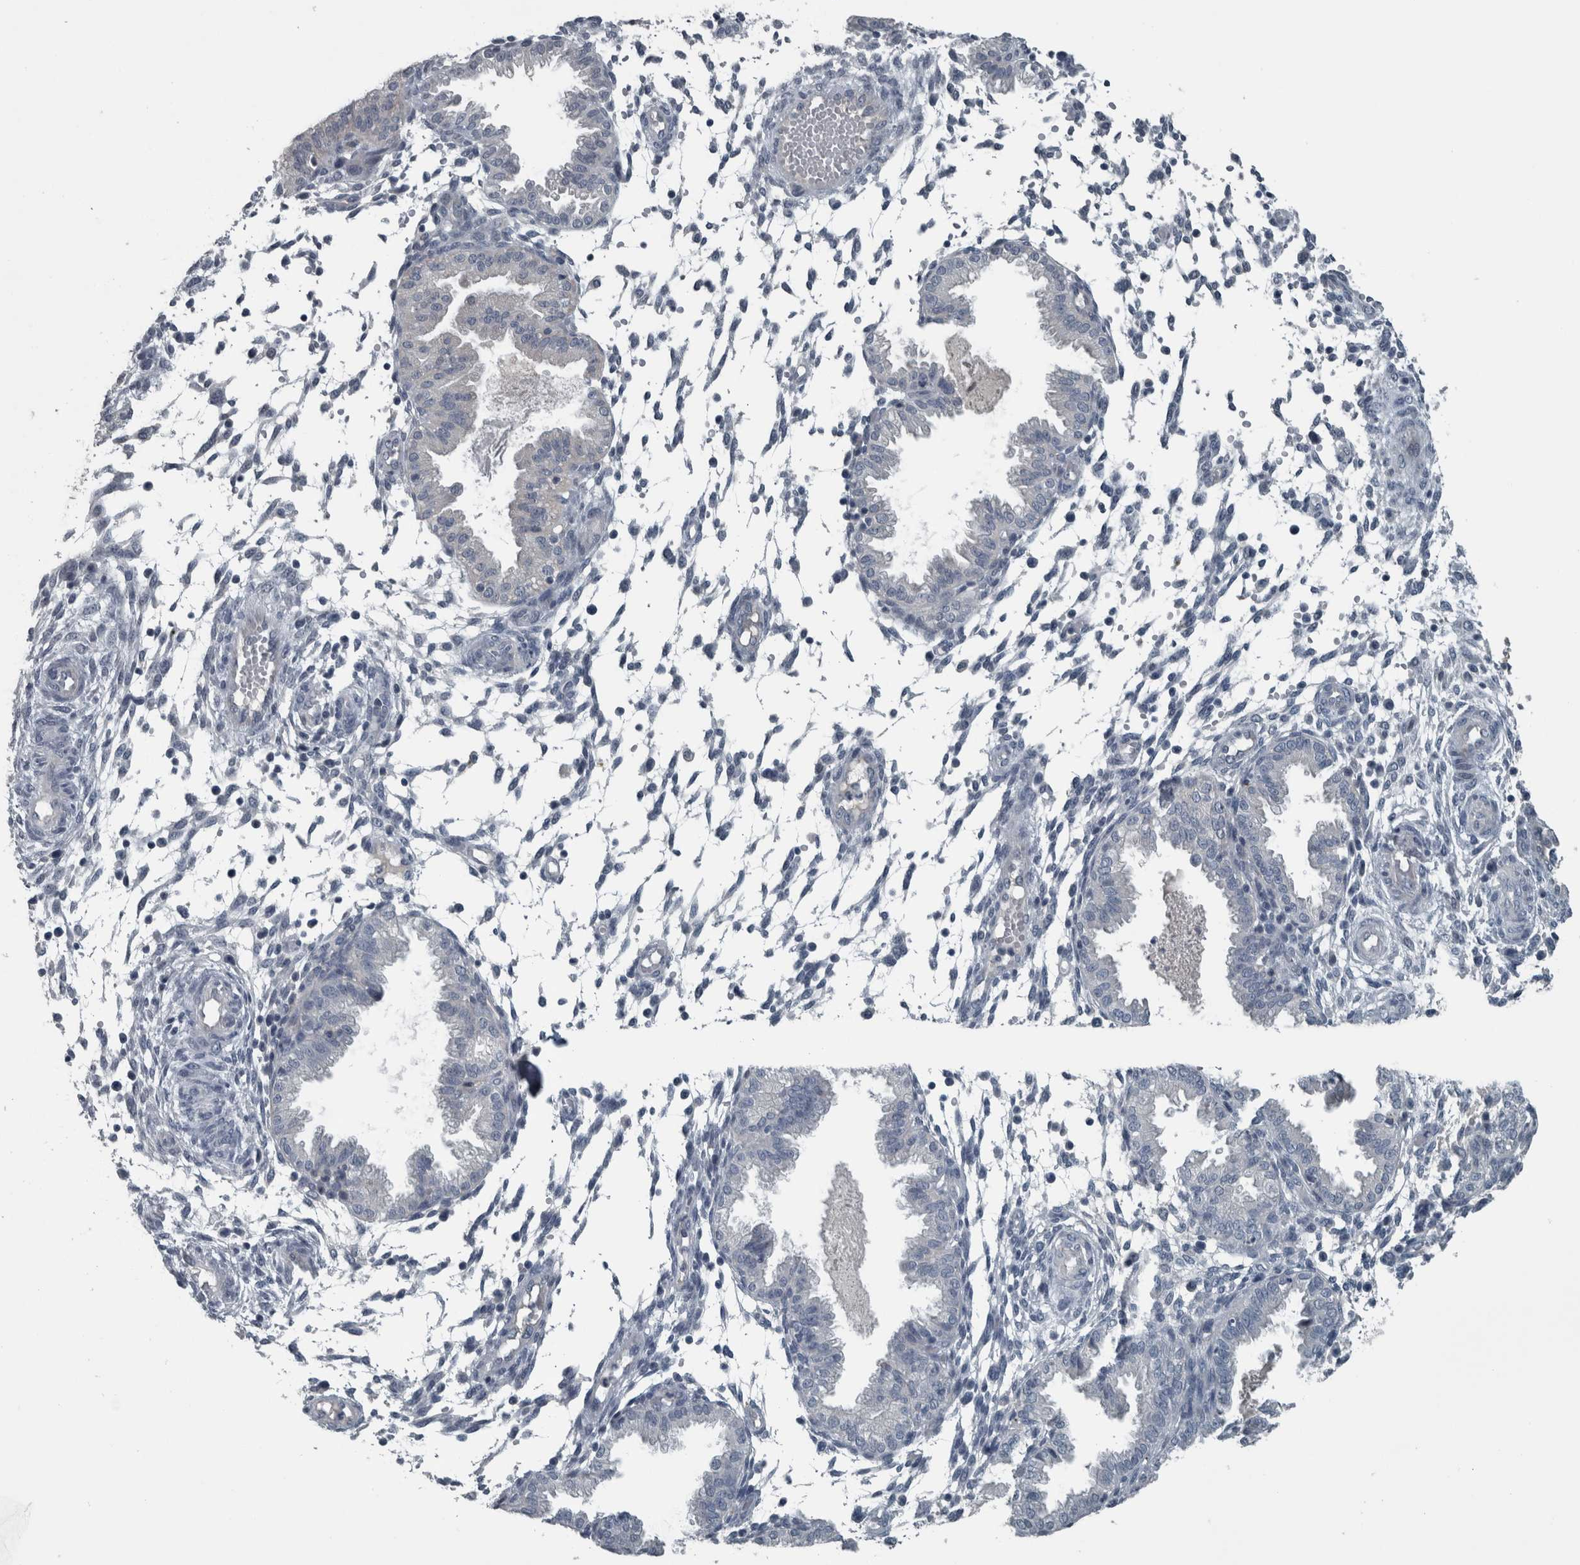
{"staining": {"intensity": "negative", "quantity": "none", "location": "none"}, "tissue": "endometrium", "cell_type": "Cells in endometrial stroma", "image_type": "normal", "snomed": [{"axis": "morphology", "description": "Normal tissue, NOS"}, {"axis": "topography", "description": "Endometrium"}], "caption": "Micrograph shows no protein positivity in cells in endometrial stroma of benign endometrium.", "gene": "KRT20", "patient": {"sex": "female", "age": 33}}